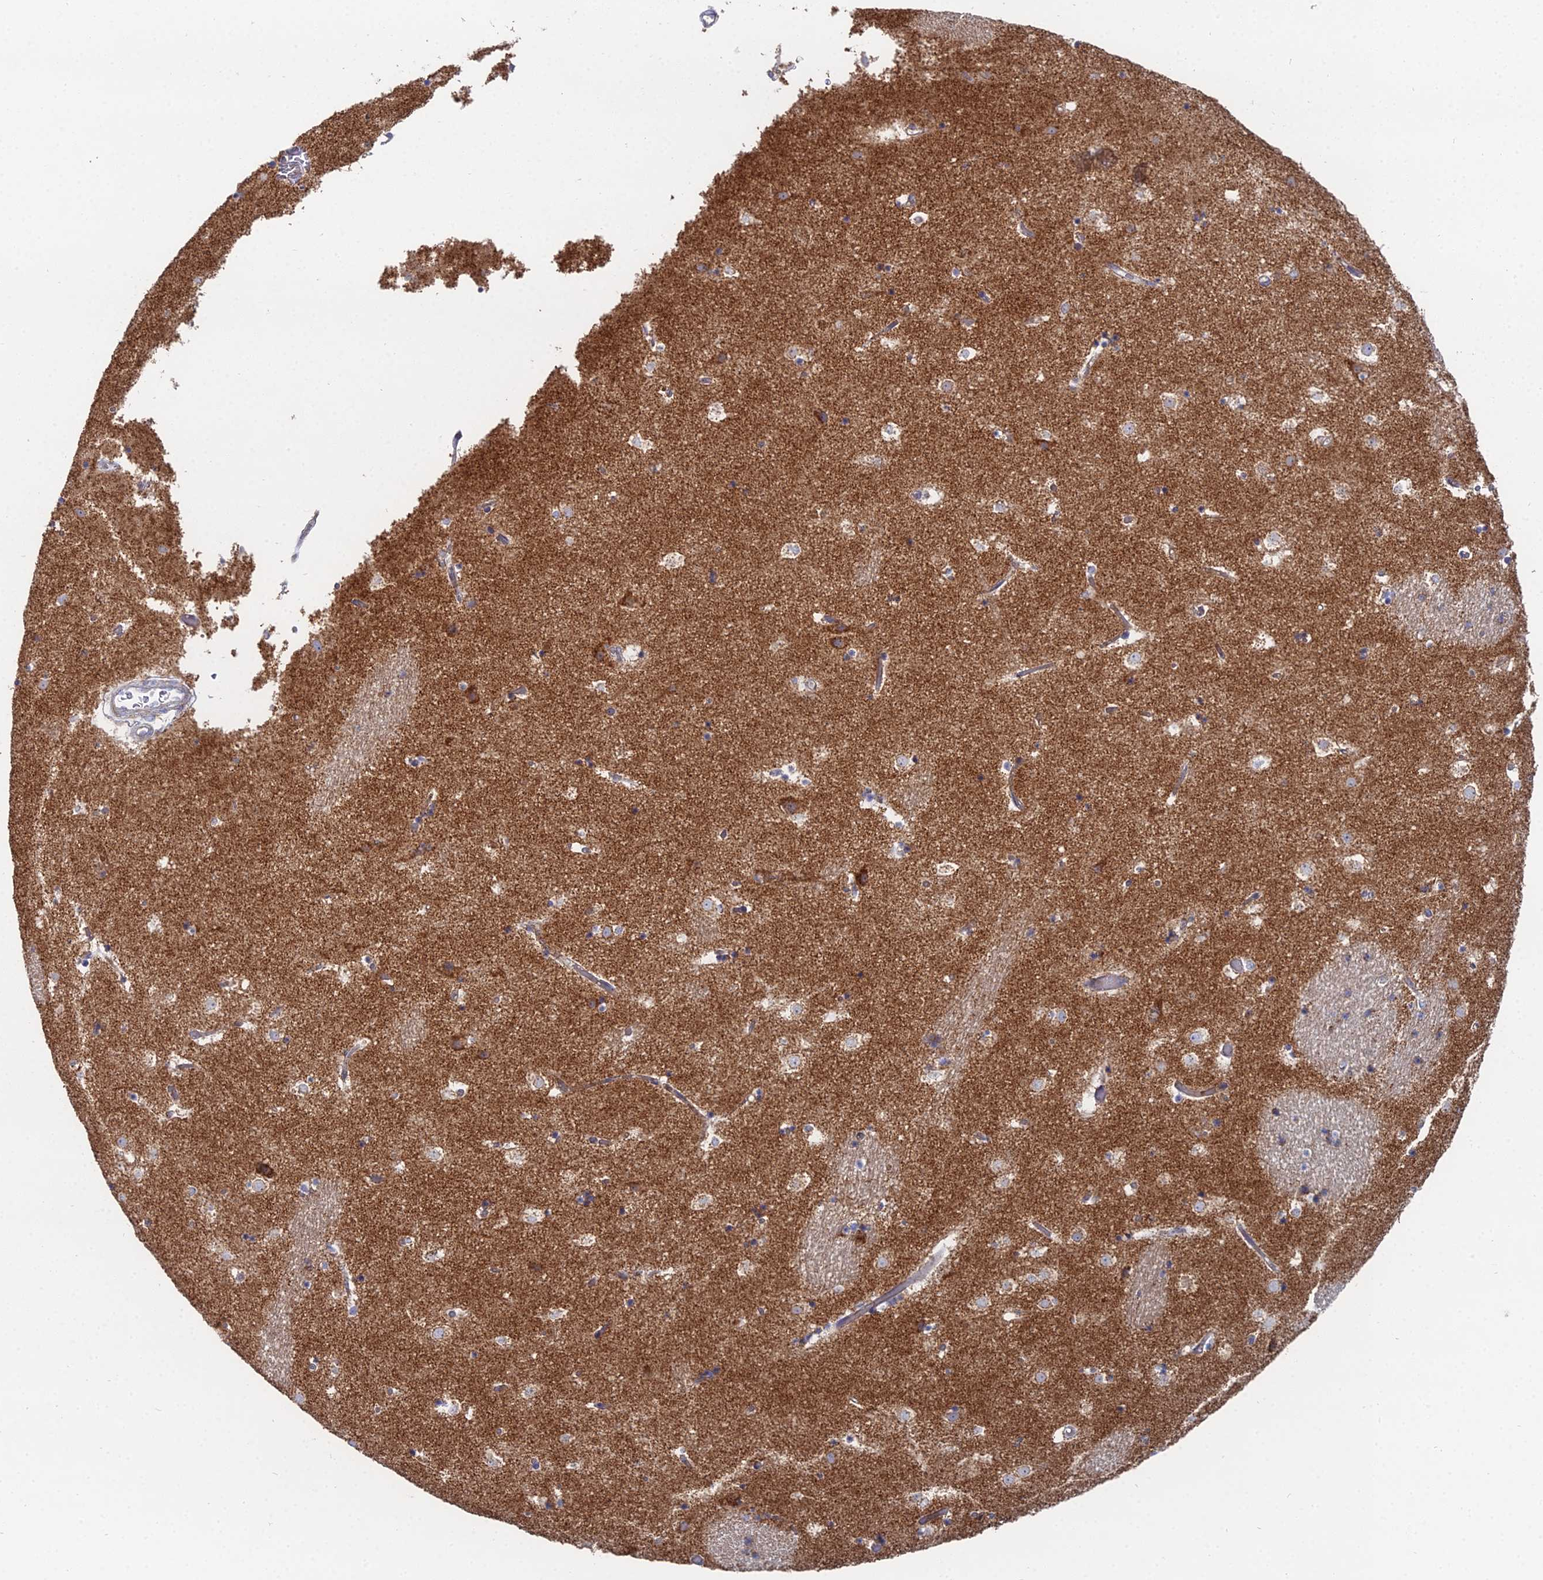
{"staining": {"intensity": "weak", "quantity": "25%-75%", "location": "cytoplasmic/membranous"}, "tissue": "caudate", "cell_type": "Glial cells", "image_type": "normal", "snomed": [{"axis": "morphology", "description": "Normal tissue, NOS"}, {"axis": "topography", "description": "Lateral ventricle wall"}], "caption": "The histopathology image reveals staining of unremarkable caudate, revealing weak cytoplasmic/membranous protein expression (brown color) within glial cells.", "gene": "MPC1", "patient": {"sex": "female", "age": 52}}